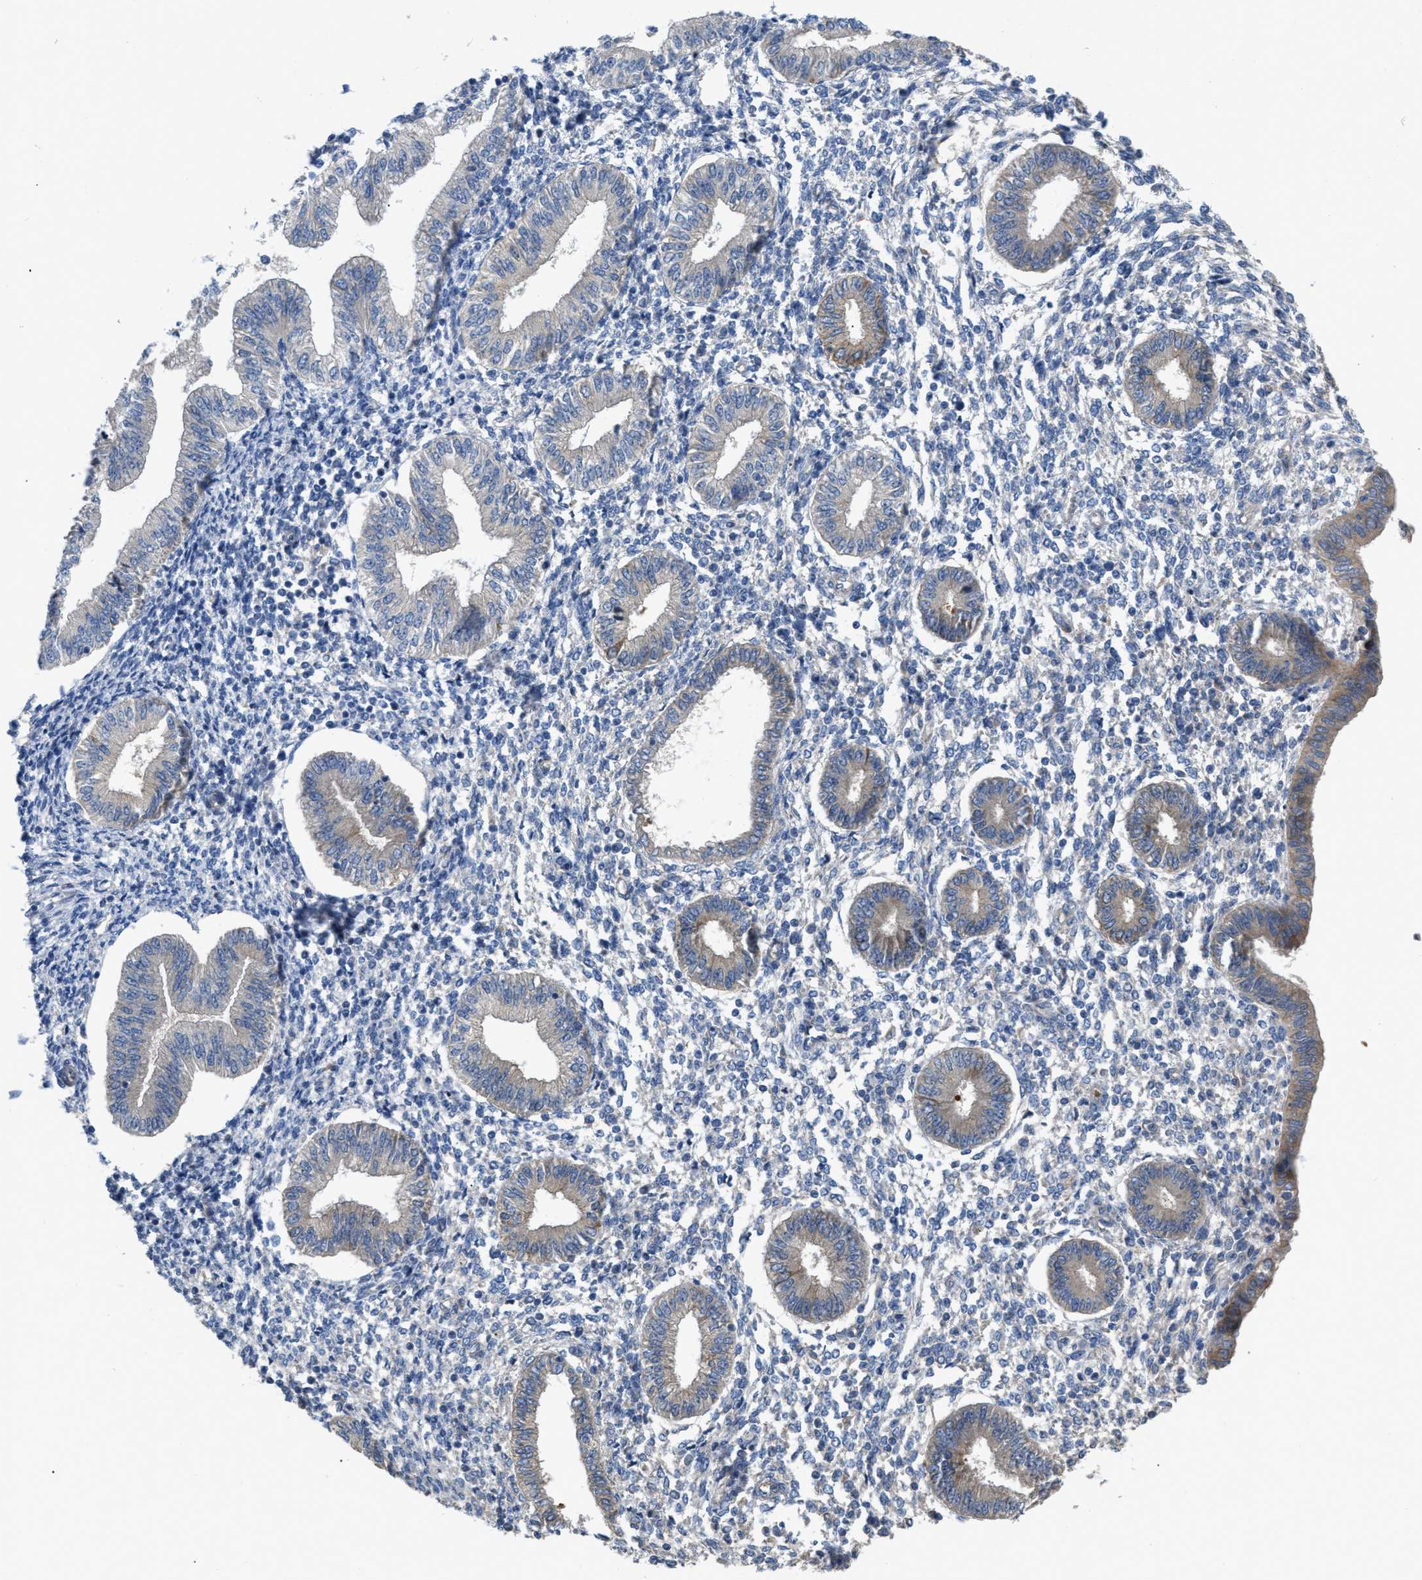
{"staining": {"intensity": "negative", "quantity": "none", "location": "none"}, "tissue": "endometrium", "cell_type": "Cells in endometrial stroma", "image_type": "normal", "snomed": [{"axis": "morphology", "description": "Normal tissue, NOS"}, {"axis": "topography", "description": "Endometrium"}], "caption": "IHC of benign endometrium reveals no staining in cells in endometrial stroma.", "gene": "DHX58", "patient": {"sex": "female", "age": 50}}